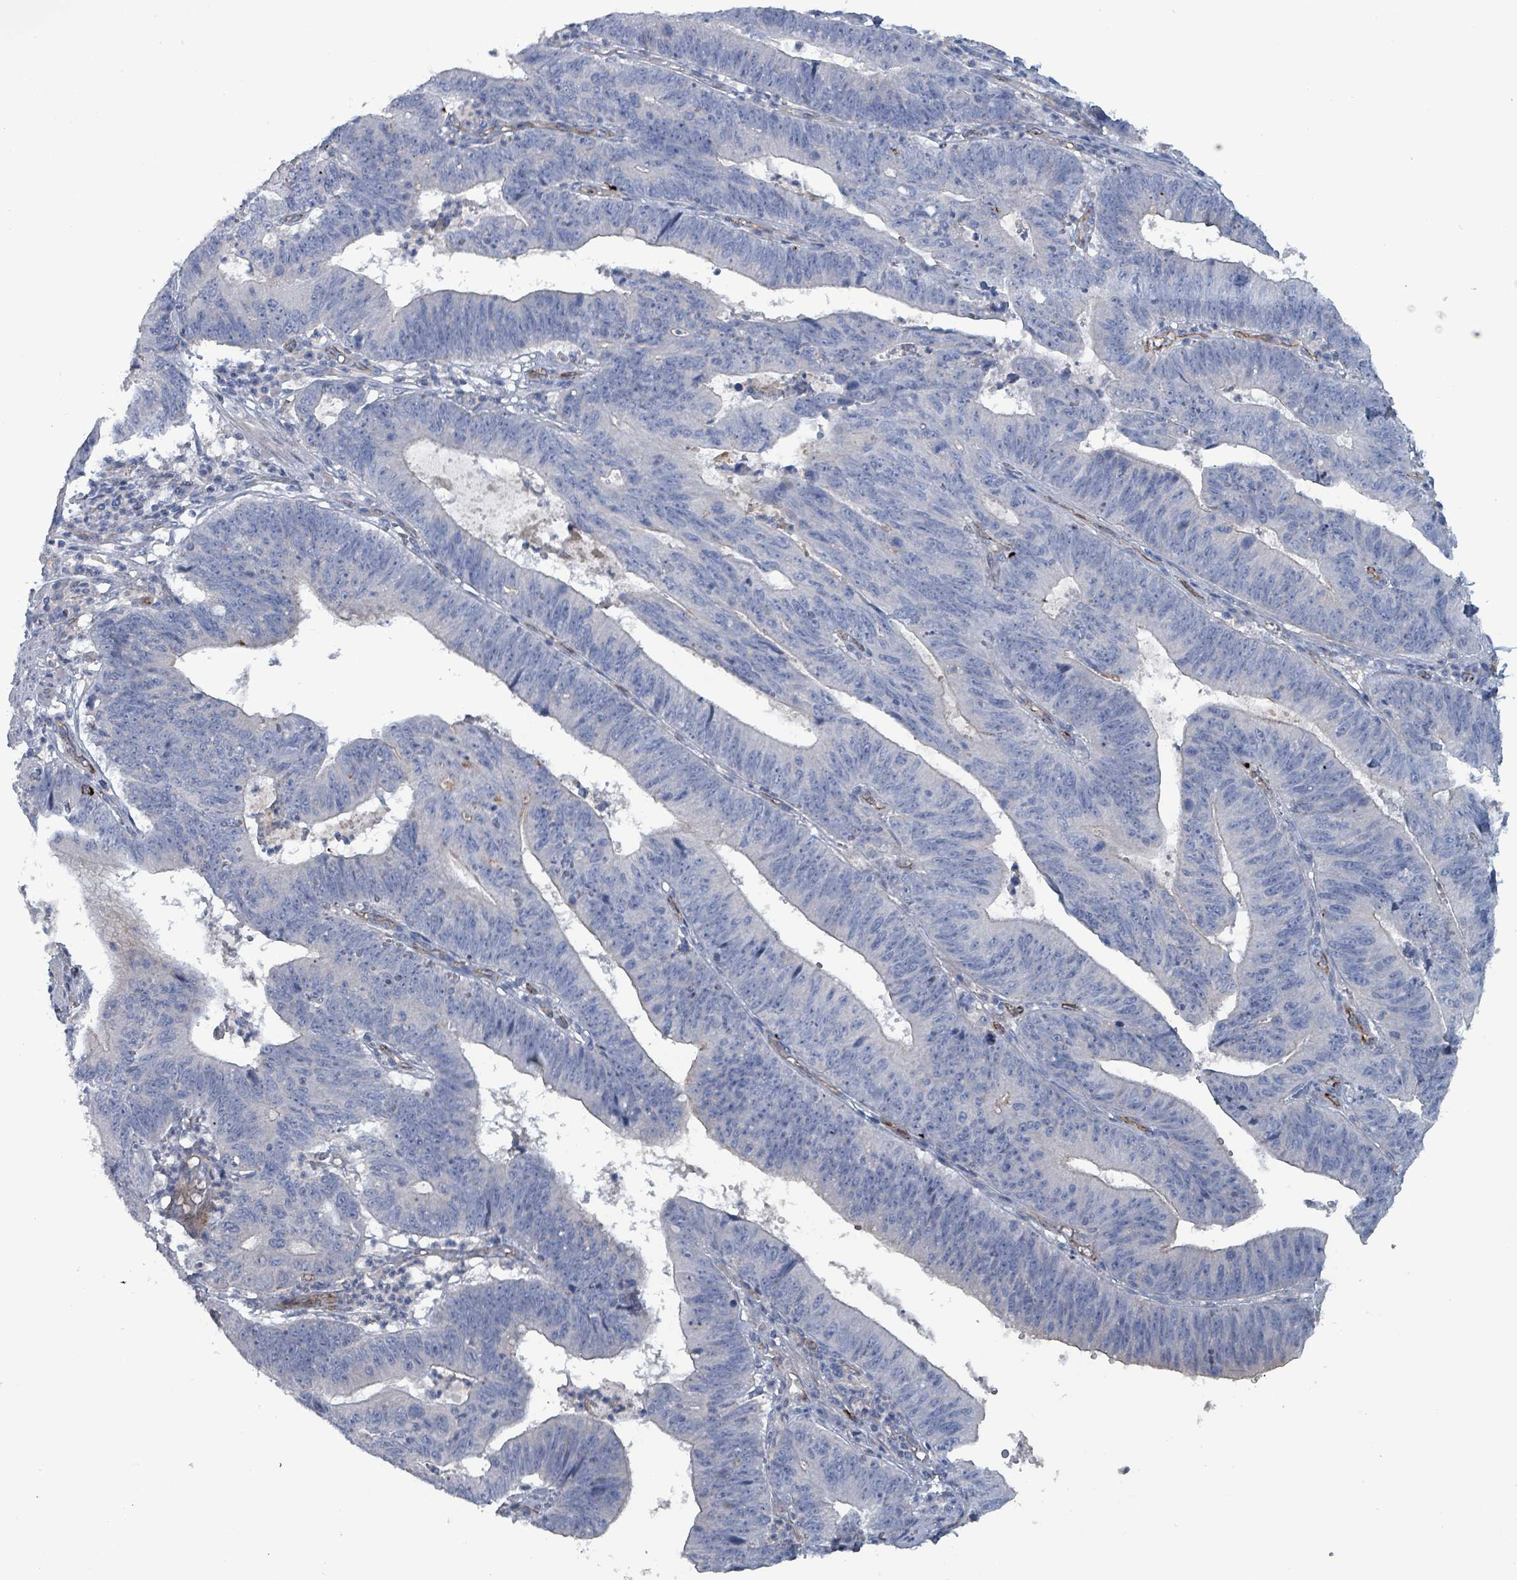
{"staining": {"intensity": "negative", "quantity": "none", "location": "none"}, "tissue": "stomach cancer", "cell_type": "Tumor cells", "image_type": "cancer", "snomed": [{"axis": "morphology", "description": "Adenocarcinoma, NOS"}, {"axis": "topography", "description": "Stomach"}], "caption": "This histopathology image is of stomach cancer (adenocarcinoma) stained with immunohistochemistry (IHC) to label a protein in brown with the nuclei are counter-stained blue. There is no expression in tumor cells.", "gene": "TAAR5", "patient": {"sex": "male", "age": 59}}